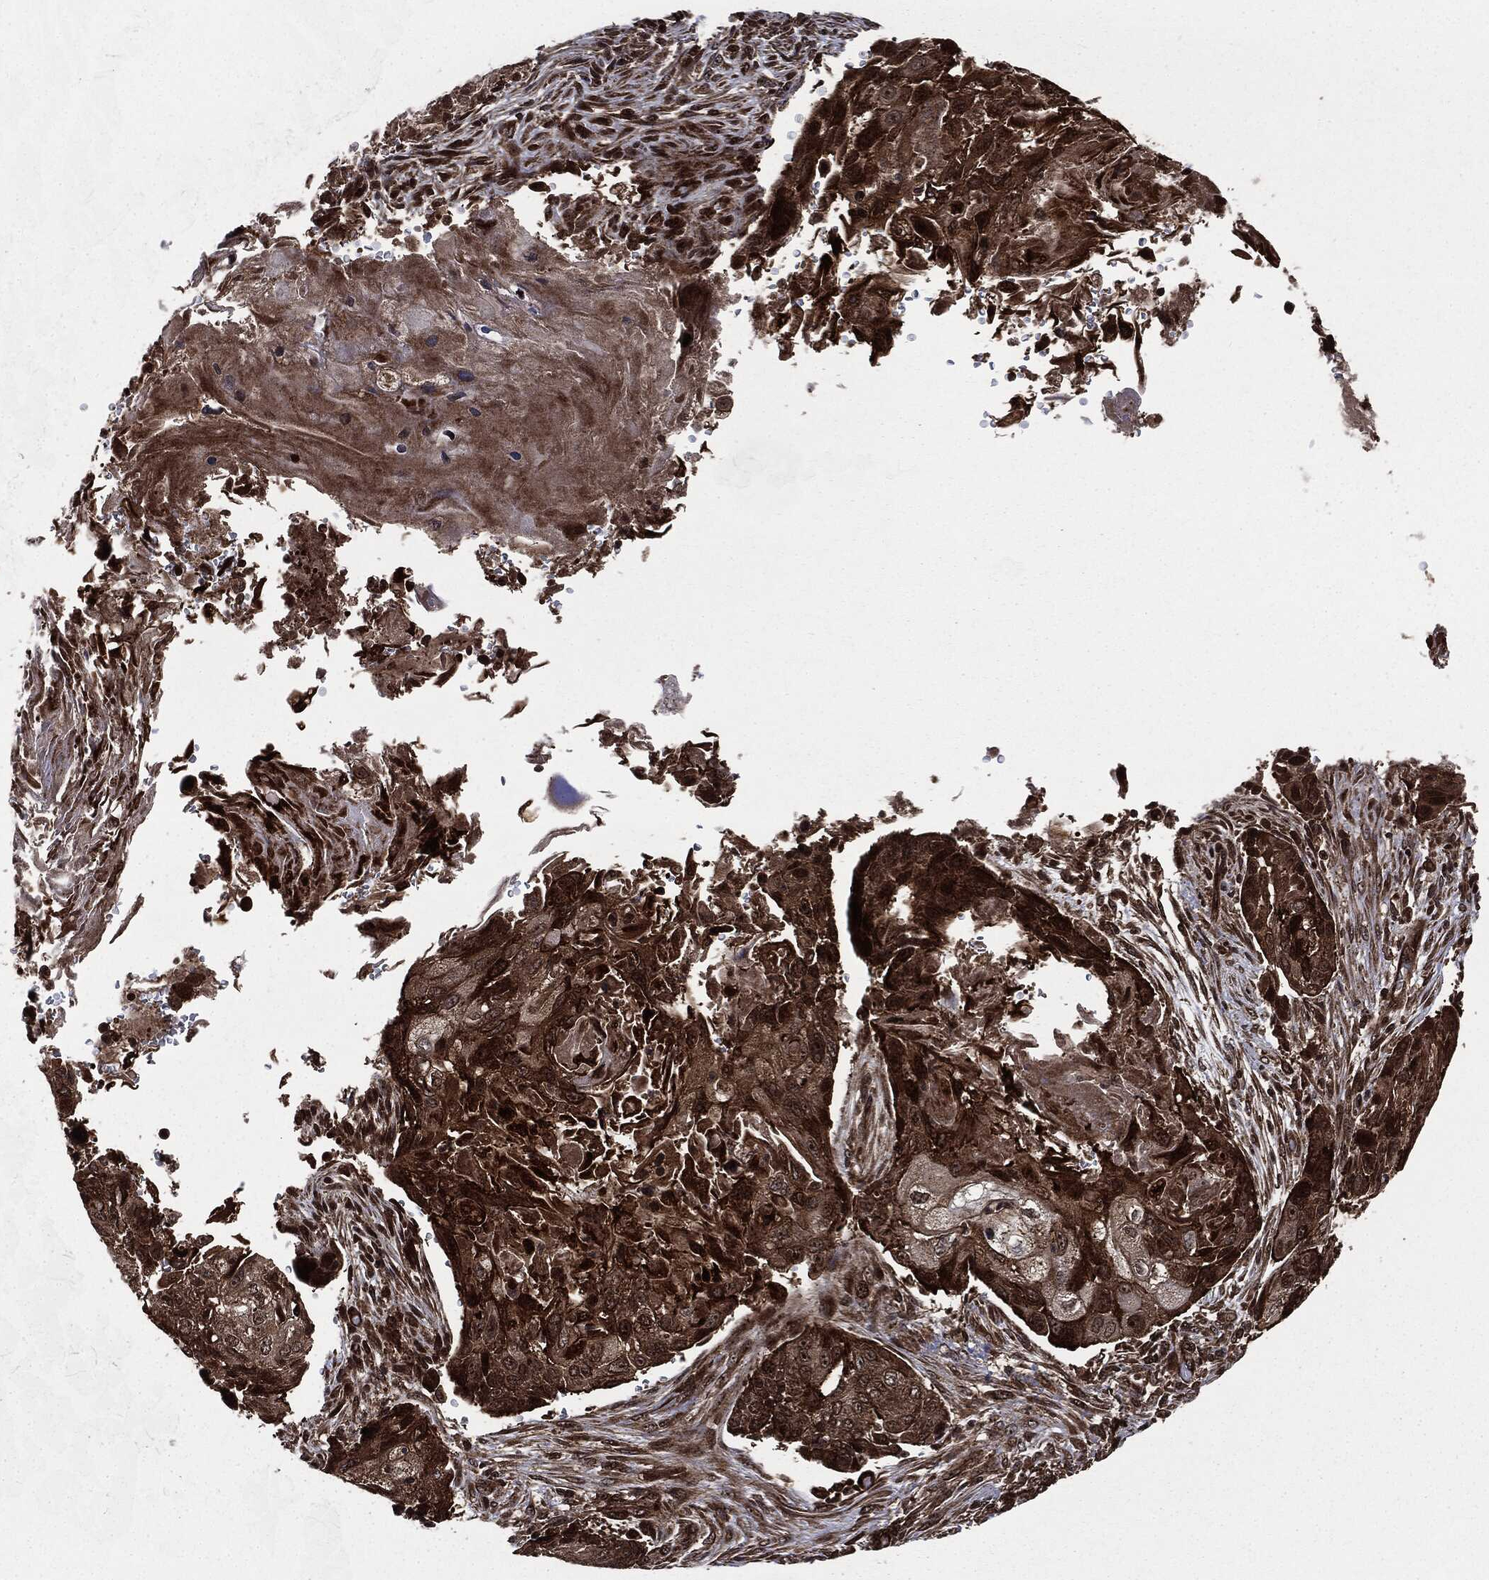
{"staining": {"intensity": "strong", "quantity": ">75%", "location": "cytoplasmic/membranous"}, "tissue": "lung cancer", "cell_type": "Tumor cells", "image_type": "cancer", "snomed": [{"axis": "morphology", "description": "Normal tissue, NOS"}, {"axis": "morphology", "description": "Squamous cell carcinoma, NOS"}, {"axis": "topography", "description": "Bronchus"}, {"axis": "topography", "description": "Lung"}], "caption": "Lung cancer stained with immunohistochemistry demonstrates strong cytoplasmic/membranous staining in about >75% of tumor cells.", "gene": "CARD6", "patient": {"sex": "male", "age": 69}}